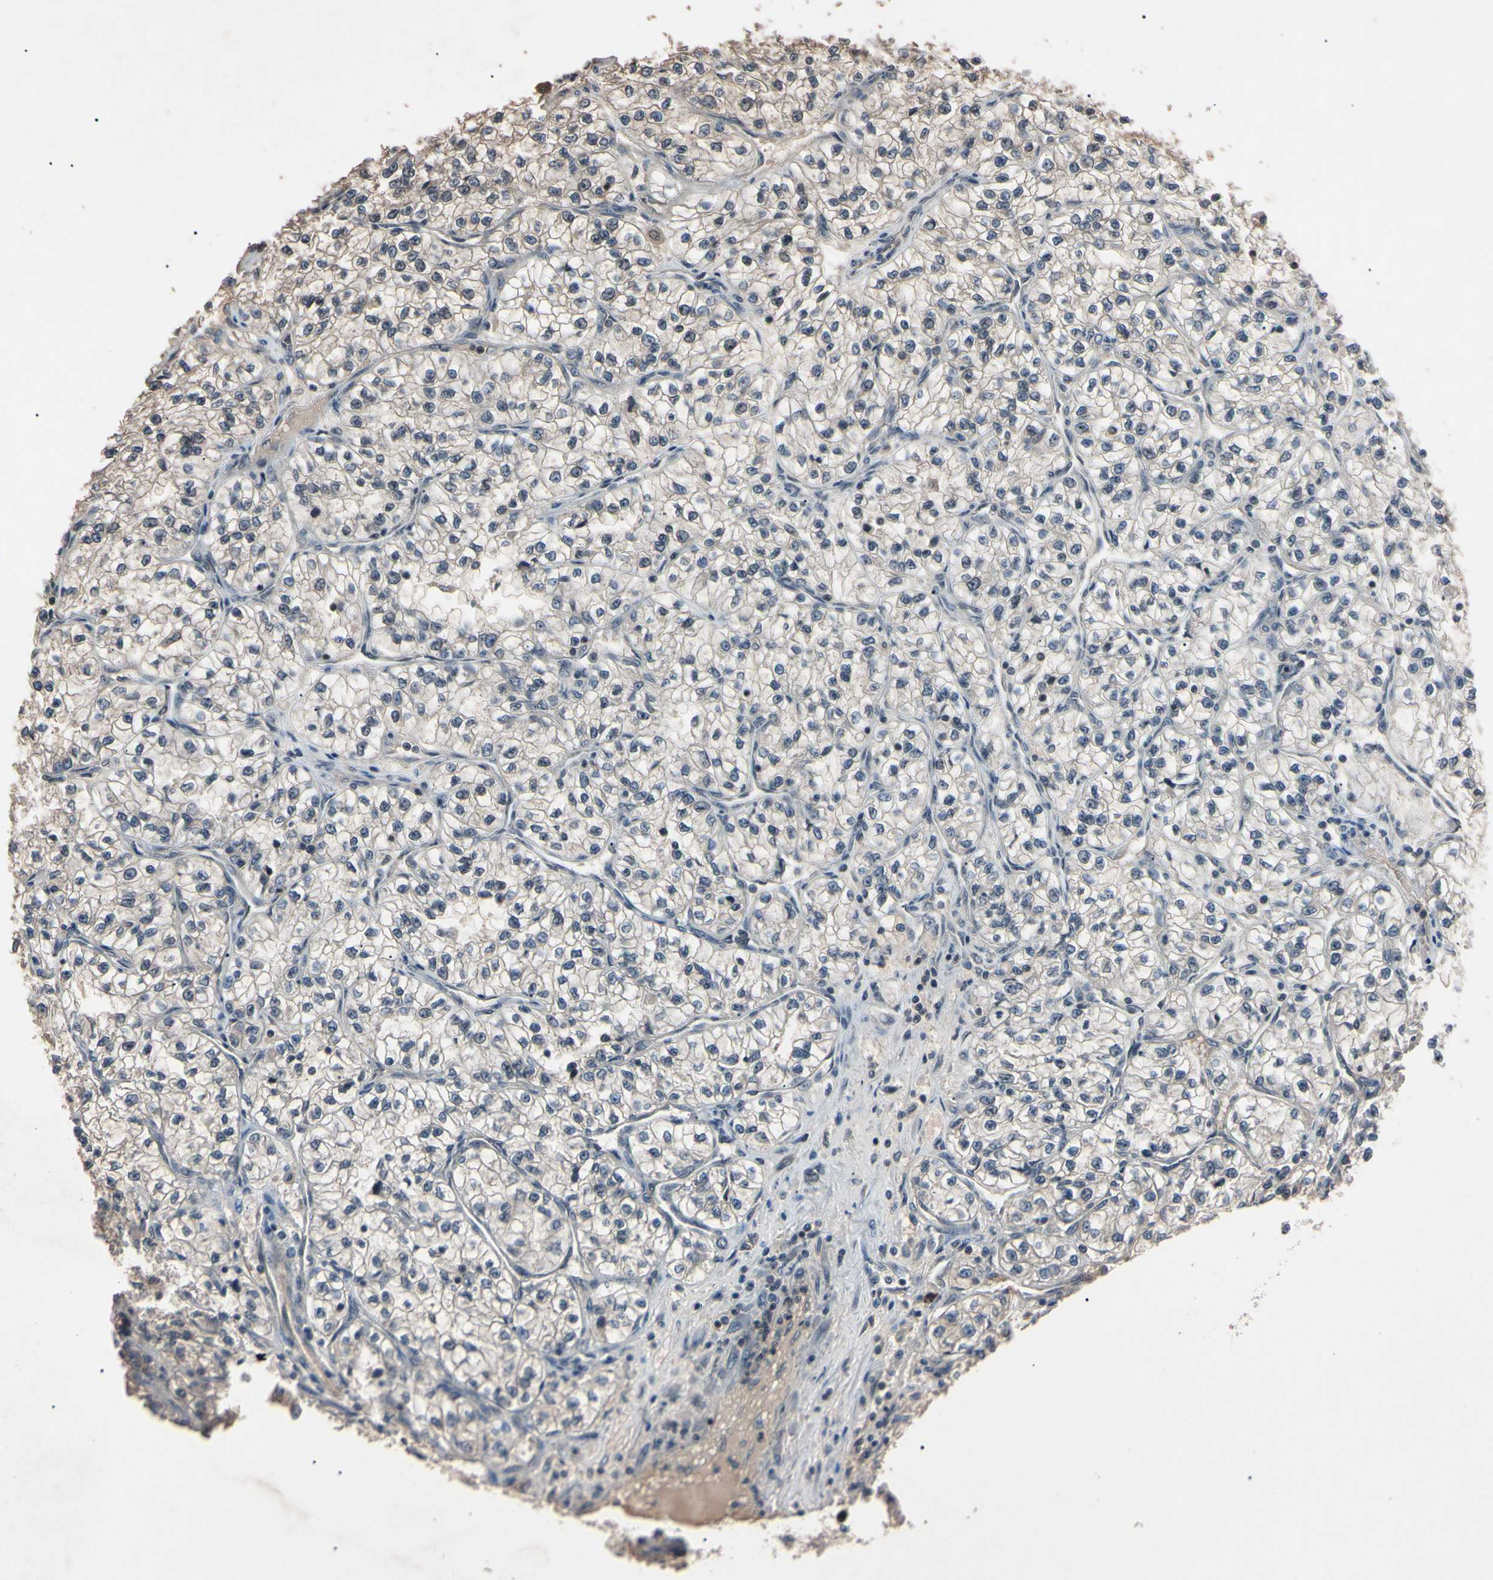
{"staining": {"intensity": "weak", "quantity": "<25%", "location": "nuclear"}, "tissue": "renal cancer", "cell_type": "Tumor cells", "image_type": "cancer", "snomed": [{"axis": "morphology", "description": "Adenocarcinoma, NOS"}, {"axis": "topography", "description": "Kidney"}], "caption": "IHC histopathology image of neoplastic tissue: adenocarcinoma (renal) stained with DAB exhibits no significant protein positivity in tumor cells.", "gene": "YY1", "patient": {"sex": "female", "age": 57}}